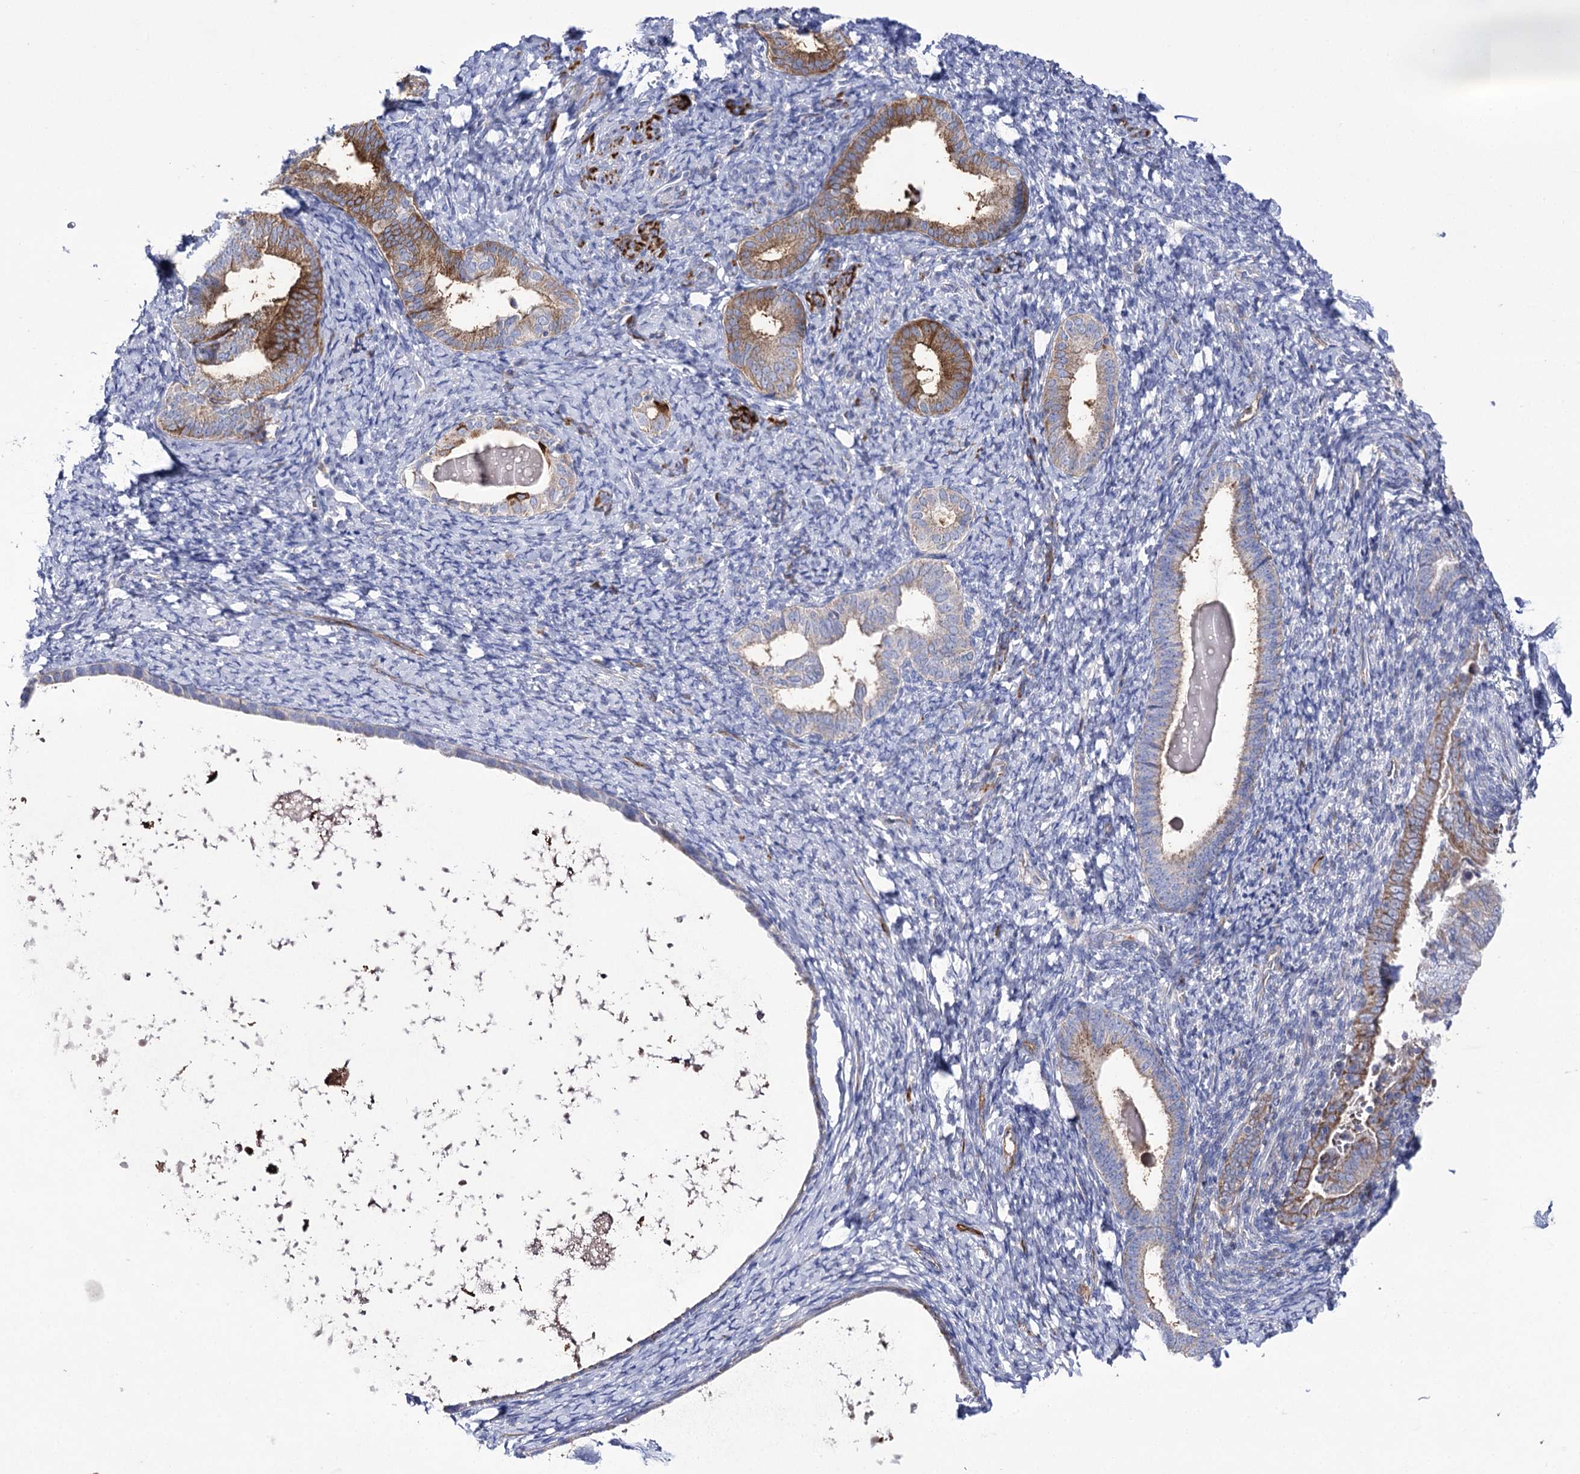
{"staining": {"intensity": "negative", "quantity": "none", "location": "none"}, "tissue": "endometrium", "cell_type": "Cells in endometrial stroma", "image_type": "normal", "snomed": [{"axis": "morphology", "description": "Normal tissue, NOS"}, {"axis": "topography", "description": "Endometrium"}], "caption": "Cells in endometrial stroma show no significant protein positivity in normal endometrium. (DAB (3,3'-diaminobenzidine) immunohistochemistry (IHC) with hematoxylin counter stain).", "gene": "COX15", "patient": {"sex": "female", "age": 72}}